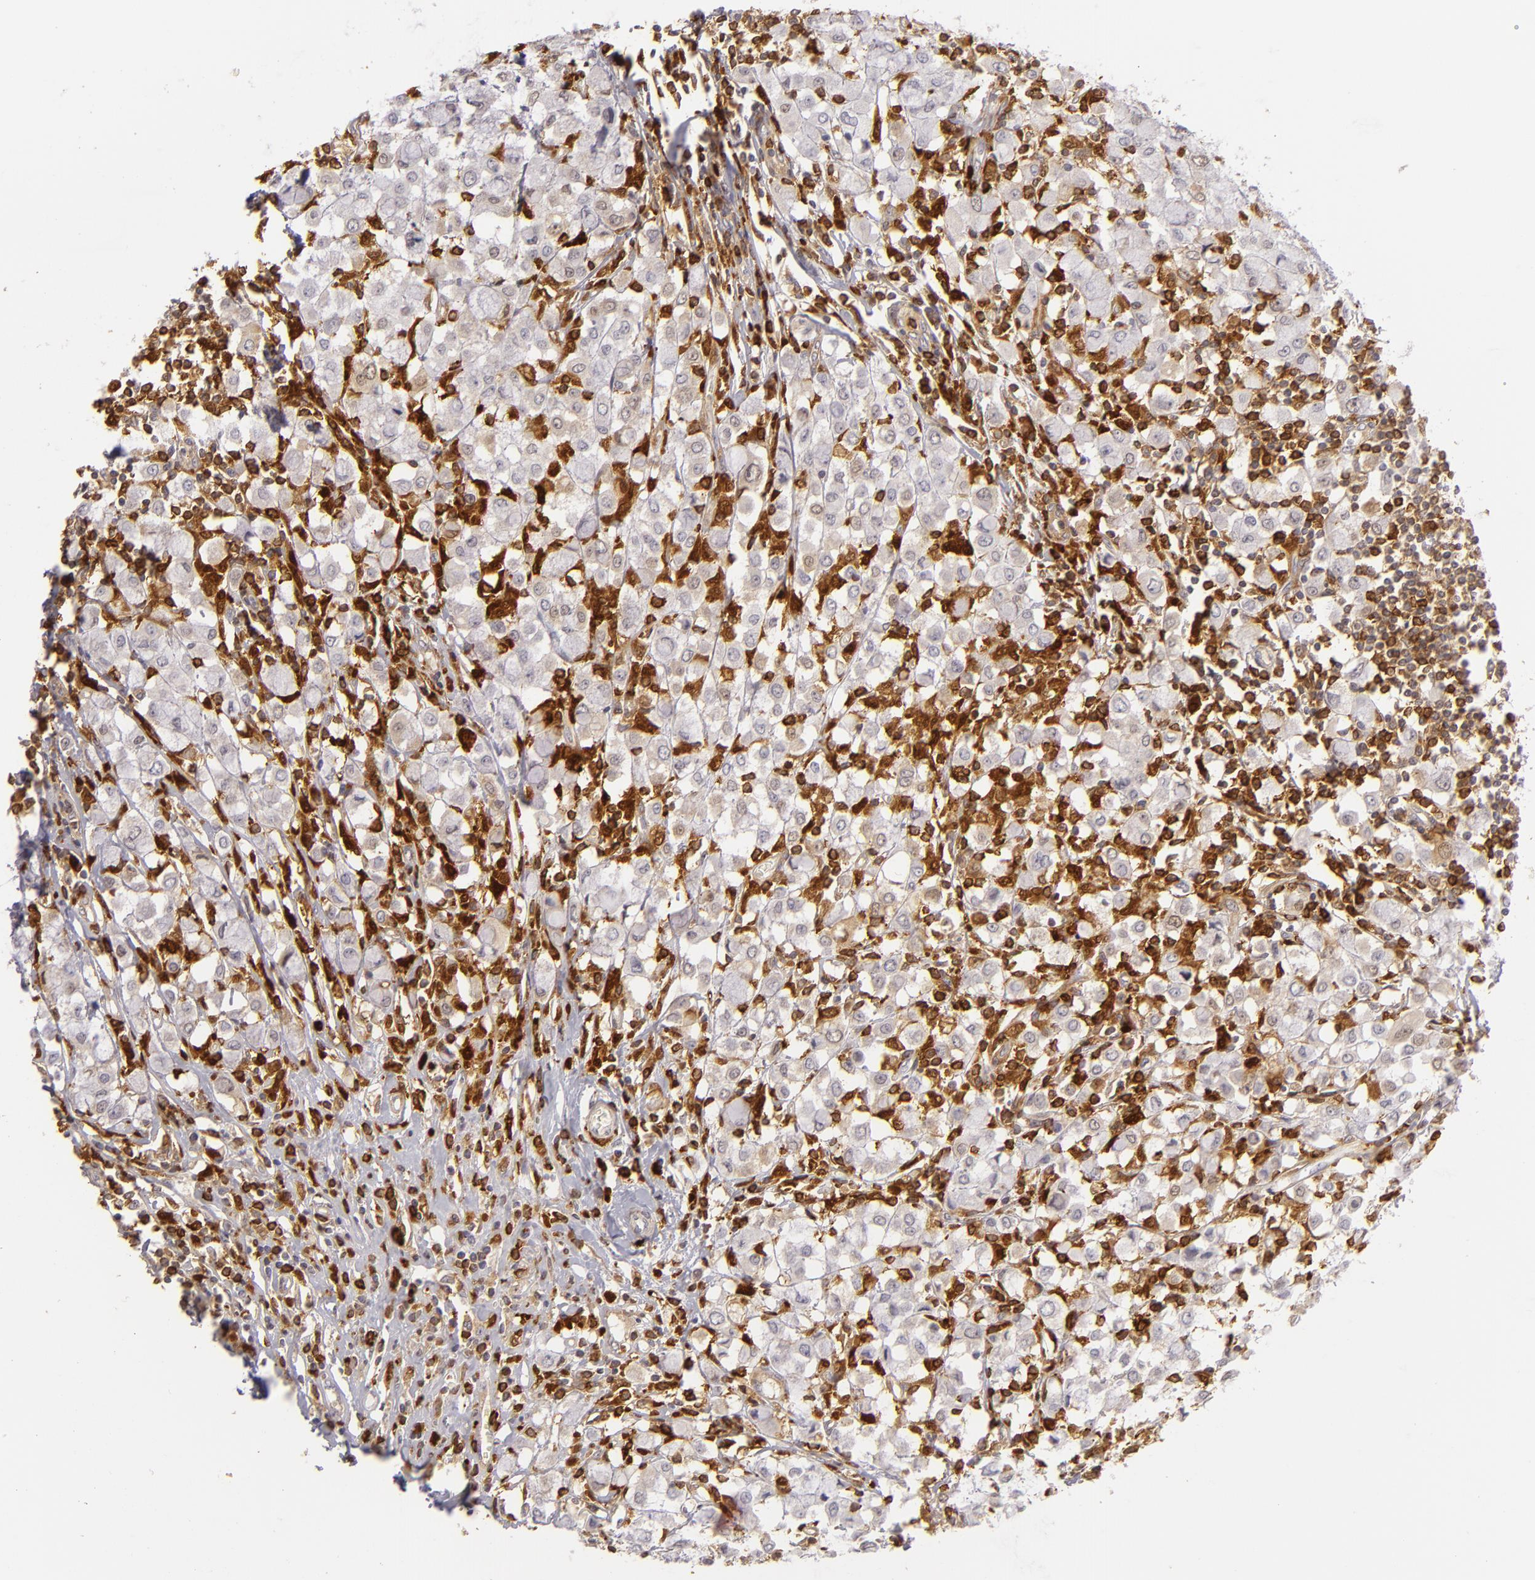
{"staining": {"intensity": "negative", "quantity": "none", "location": "none"}, "tissue": "breast cancer", "cell_type": "Tumor cells", "image_type": "cancer", "snomed": [{"axis": "morphology", "description": "Lobular carcinoma"}, {"axis": "topography", "description": "Breast"}], "caption": "This is a histopathology image of immunohistochemistry (IHC) staining of breast cancer, which shows no expression in tumor cells.", "gene": "APOBEC3G", "patient": {"sex": "female", "age": 85}}